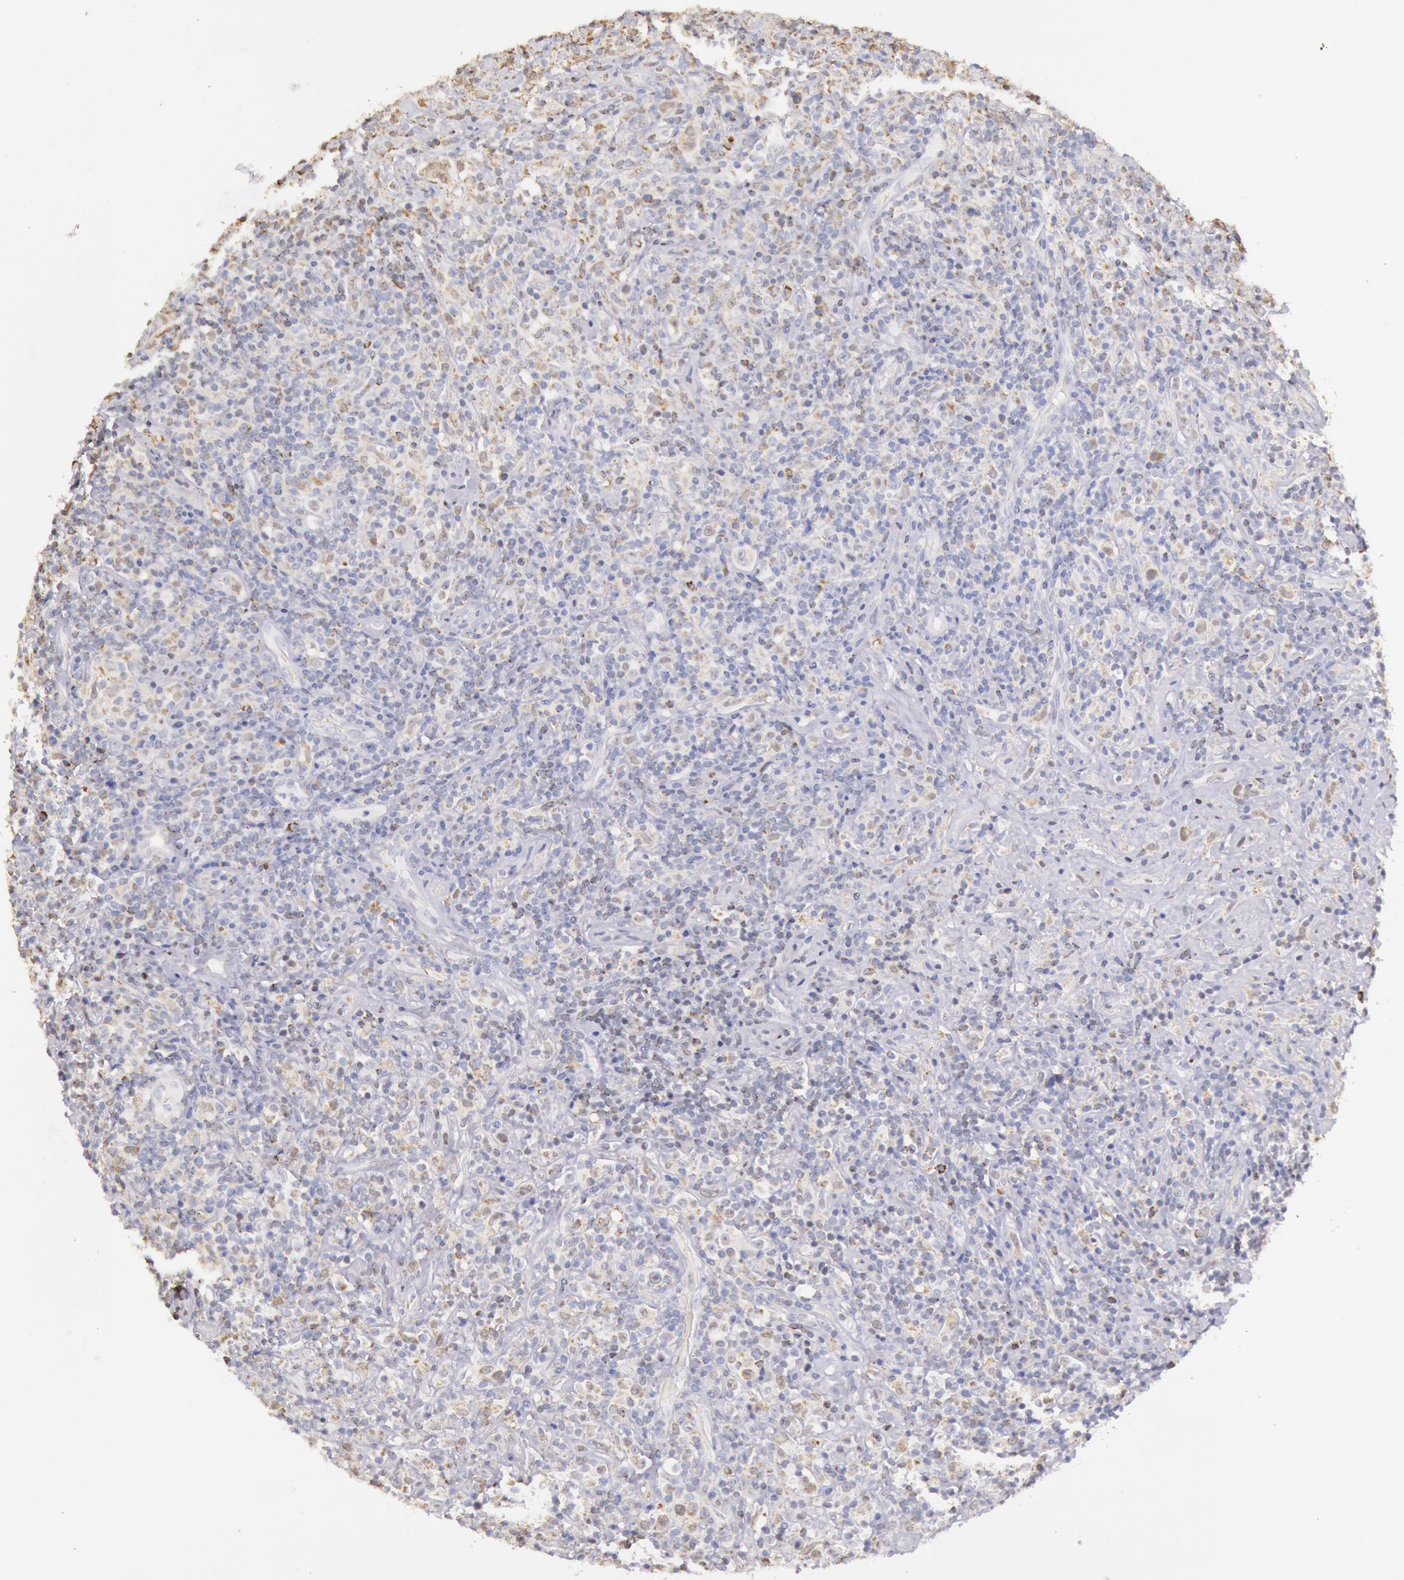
{"staining": {"intensity": "moderate", "quantity": "25%-75%", "location": "cytoplasmic/membranous"}, "tissue": "lymphoma", "cell_type": "Tumor cells", "image_type": "cancer", "snomed": [{"axis": "morphology", "description": "Hodgkin's disease, NOS"}, {"axis": "topography", "description": "Lymph node"}], "caption": "DAB immunohistochemical staining of human lymphoma reveals moderate cytoplasmic/membranous protein positivity in approximately 25%-75% of tumor cells.", "gene": "FRMD6", "patient": {"sex": "male", "age": 46}}